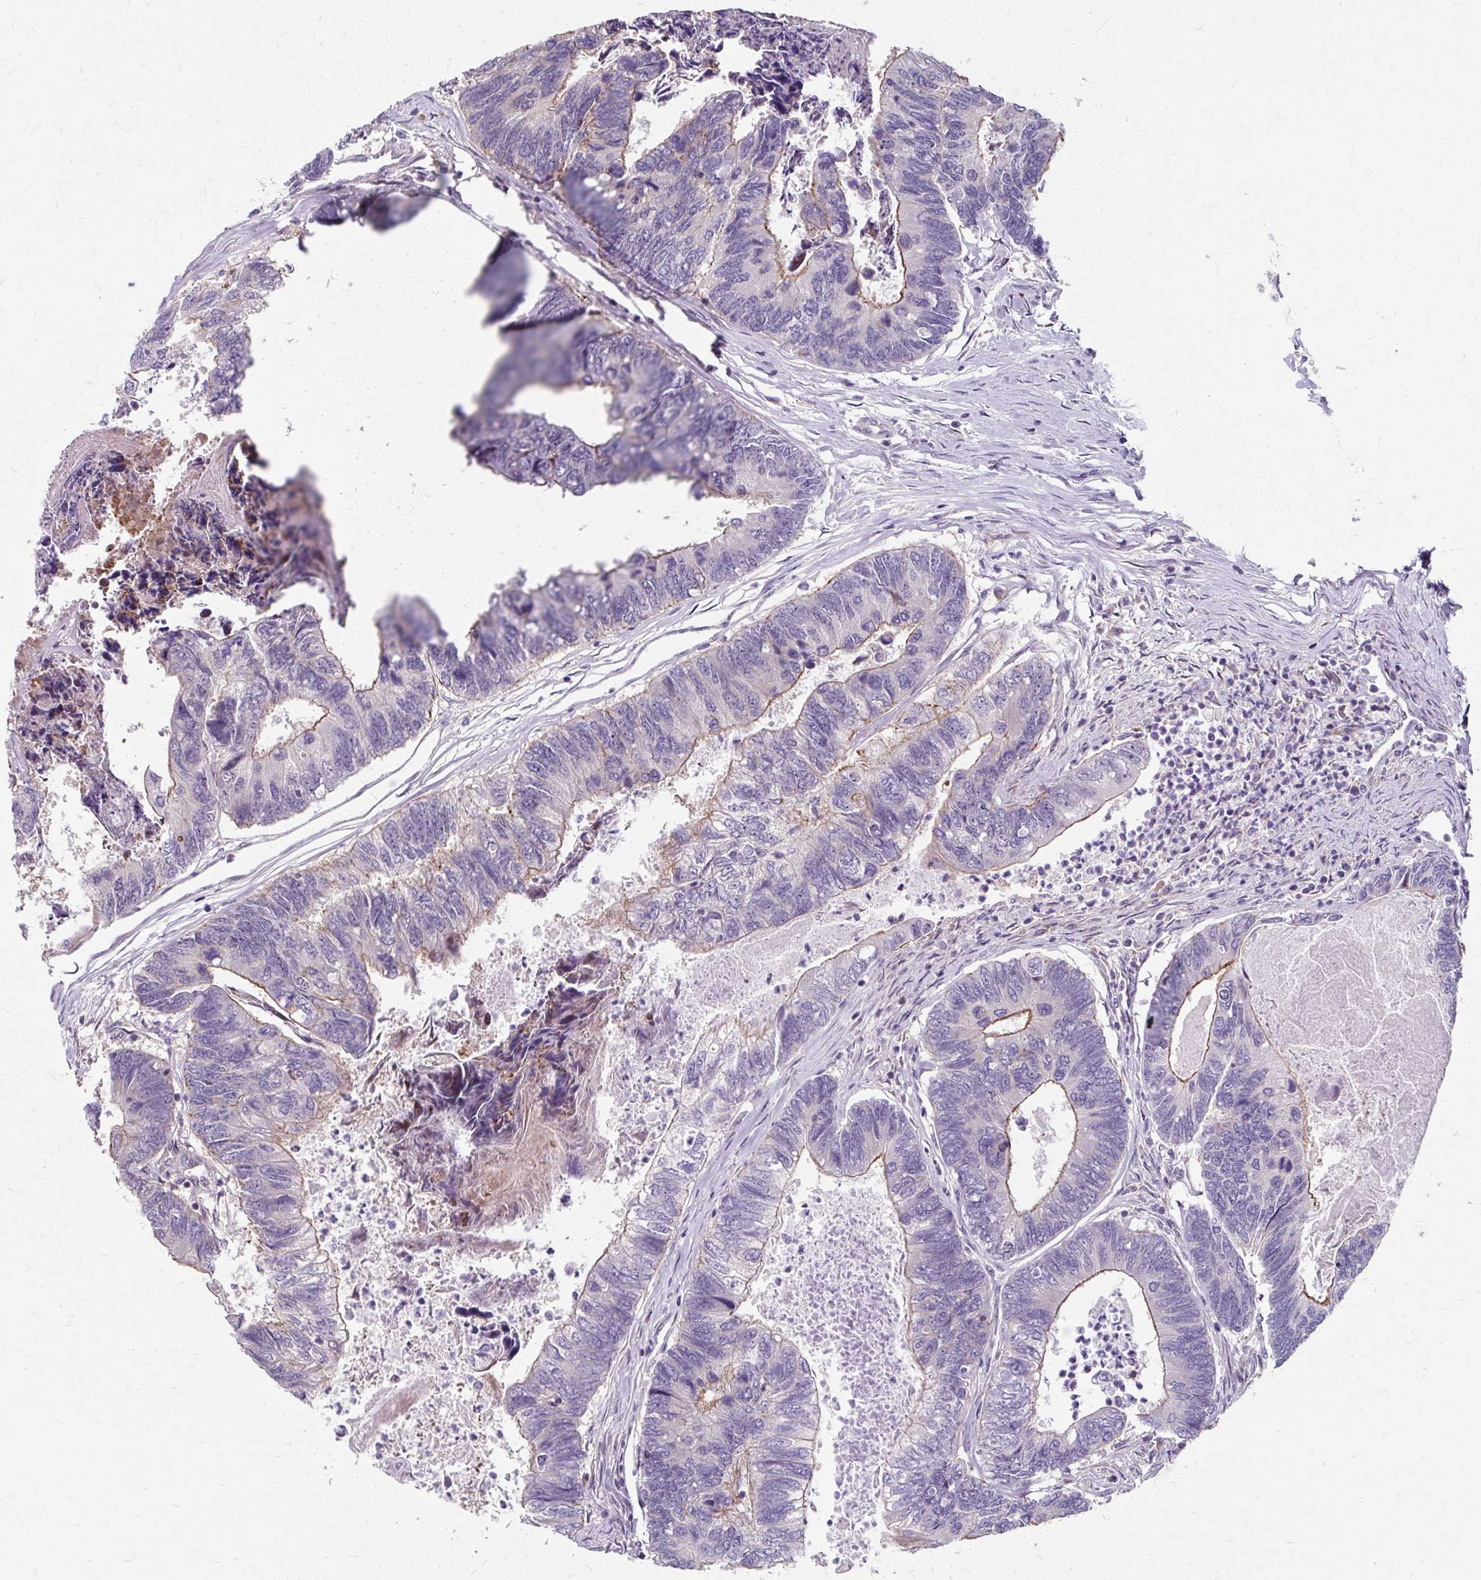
{"staining": {"intensity": "moderate", "quantity": "<25%", "location": "cytoplasmic/membranous"}, "tissue": "colorectal cancer", "cell_type": "Tumor cells", "image_type": "cancer", "snomed": [{"axis": "morphology", "description": "Adenocarcinoma, NOS"}, {"axis": "topography", "description": "Colon"}], "caption": "Protein expression analysis of human adenocarcinoma (colorectal) reveals moderate cytoplasmic/membranous expression in approximately <25% of tumor cells. (brown staining indicates protein expression, while blue staining denotes nuclei).", "gene": "ZNF555", "patient": {"sex": "female", "age": 67}}